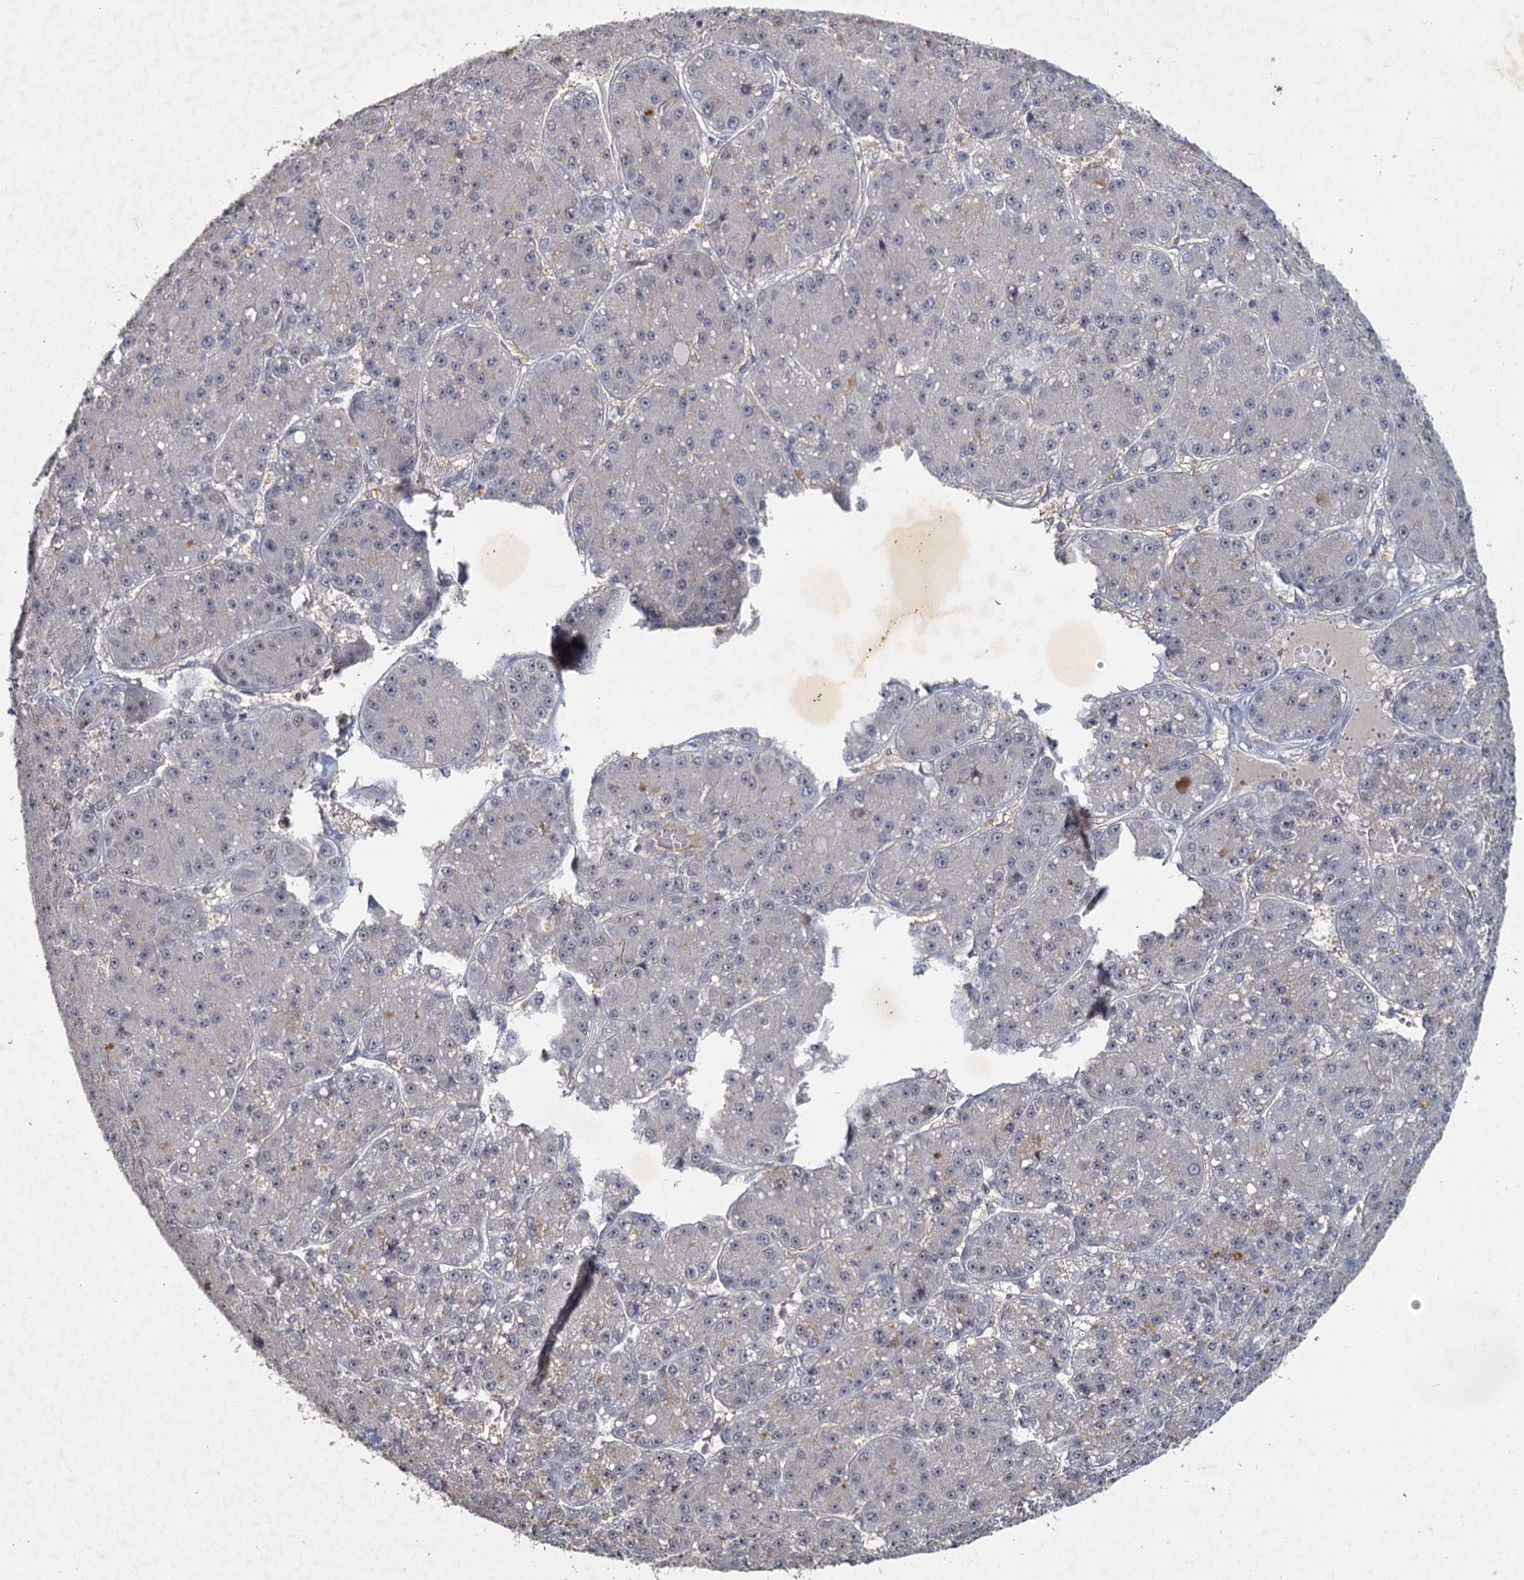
{"staining": {"intensity": "negative", "quantity": "none", "location": "none"}, "tissue": "liver cancer", "cell_type": "Tumor cells", "image_type": "cancer", "snomed": [{"axis": "morphology", "description": "Carcinoma, Hepatocellular, NOS"}, {"axis": "topography", "description": "Liver"}], "caption": "DAB immunohistochemical staining of liver cancer reveals no significant staining in tumor cells.", "gene": "MUCL1", "patient": {"sex": "male", "age": 67}}